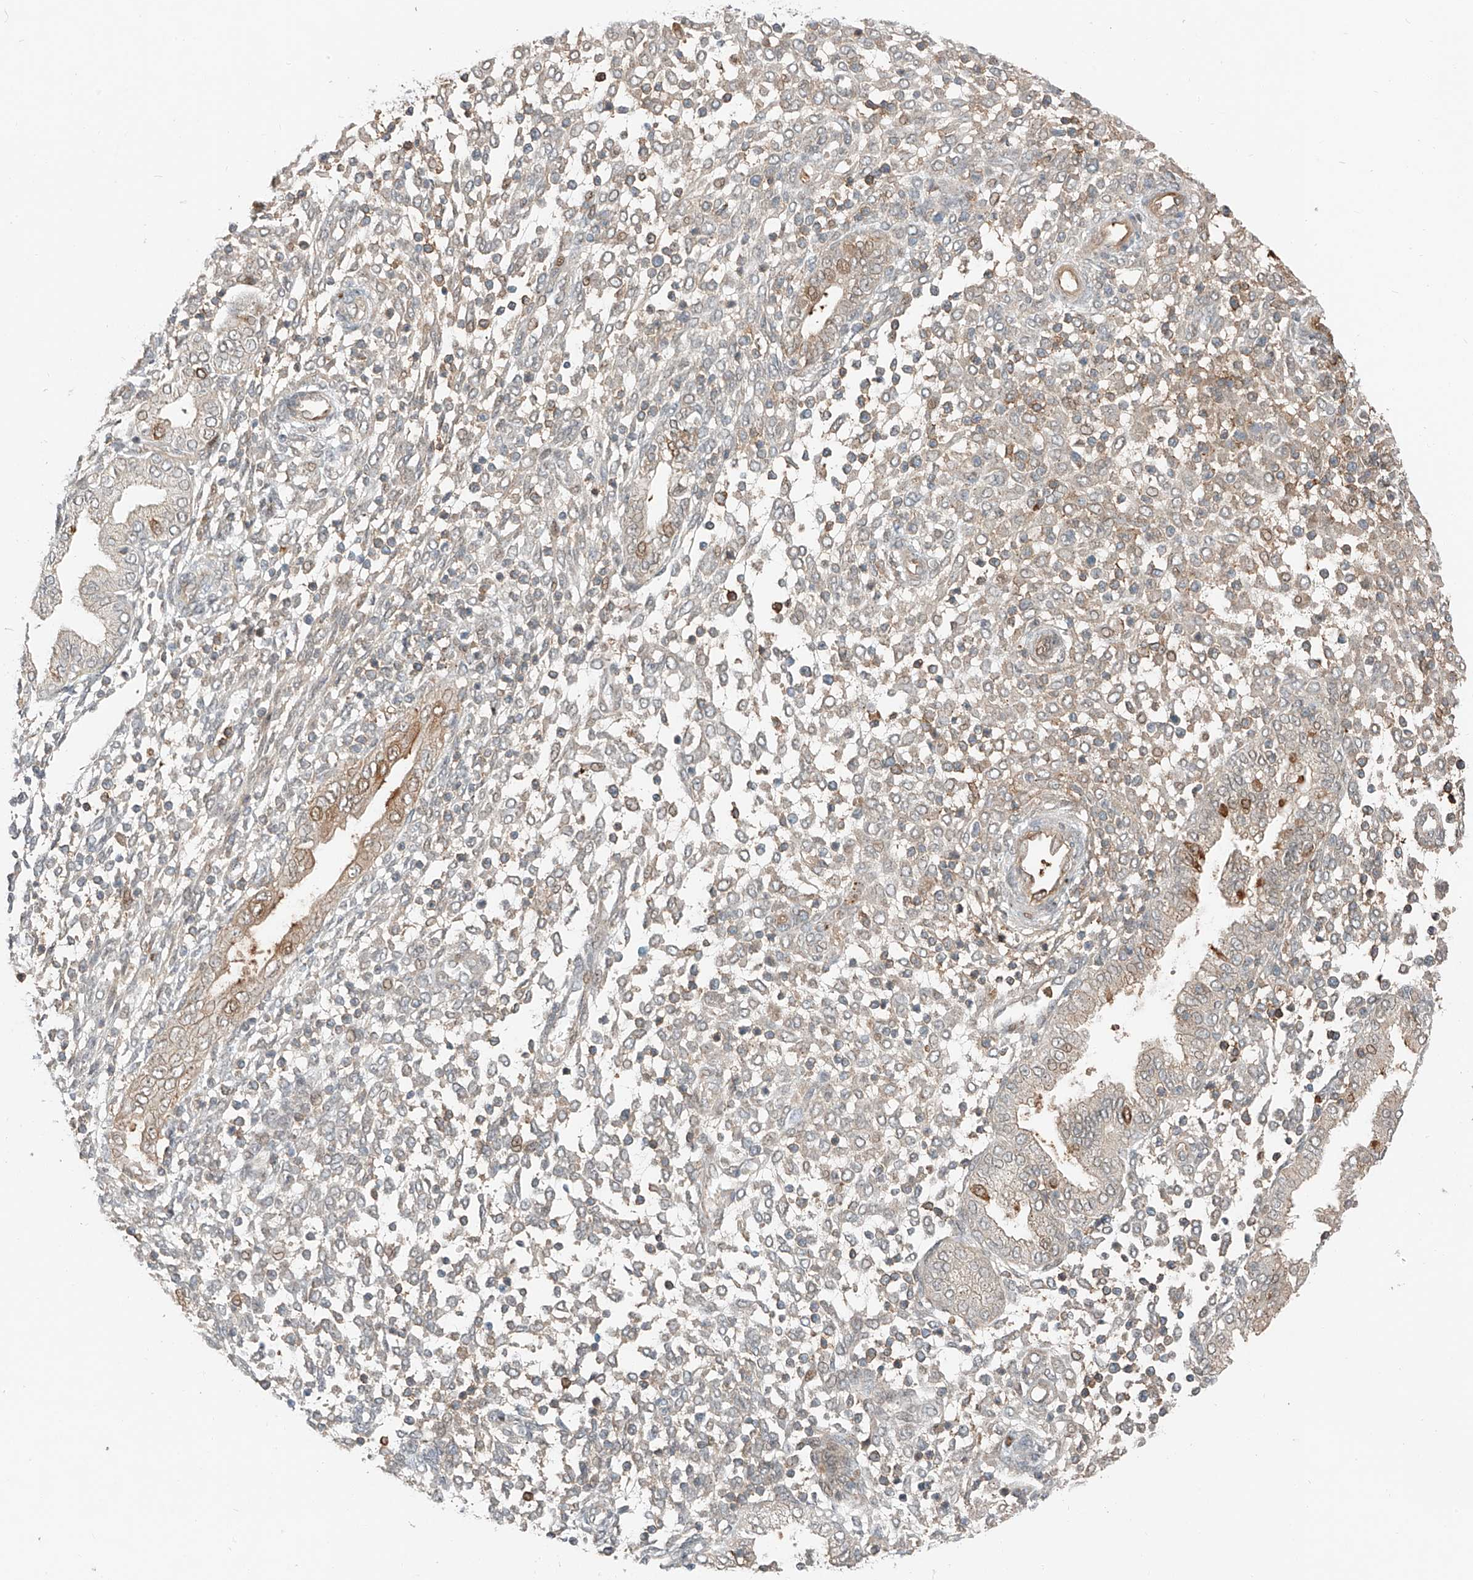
{"staining": {"intensity": "weak", "quantity": "<25%", "location": "cytoplasmic/membranous"}, "tissue": "endometrium", "cell_type": "Cells in endometrial stroma", "image_type": "normal", "snomed": [{"axis": "morphology", "description": "Normal tissue, NOS"}, {"axis": "topography", "description": "Endometrium"}], "caption": "IHC of benign human endometrium demonstrates no positivity in cells in endometrial stroma. The staining is performed using DAB brown chromogen with nuclei counter-stained in using hematoxylin.", "gene": "CEP162", "patient": {"sex": "female", "age": 53}}